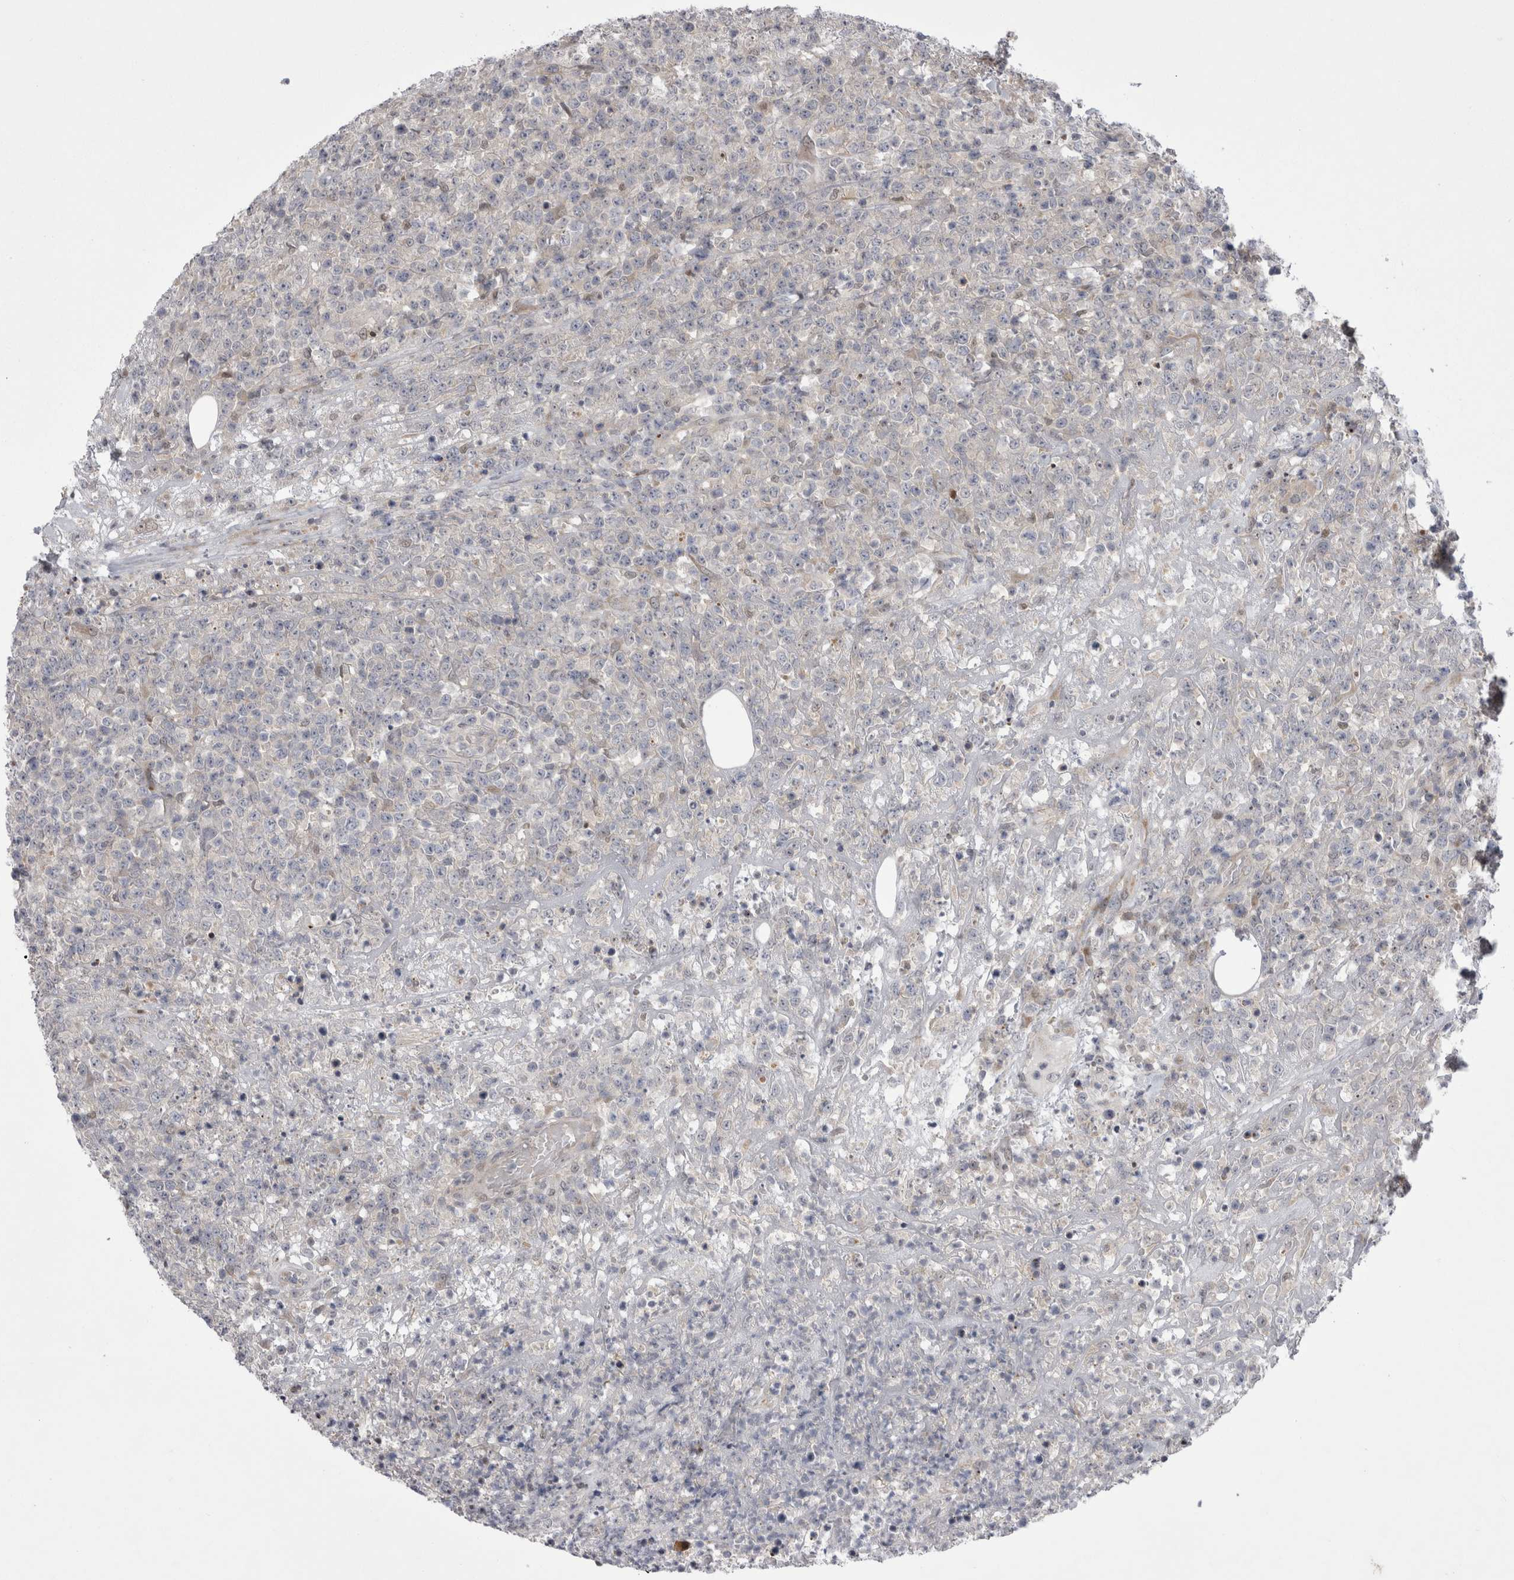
{"staining": {"intensity": "negative", "quantity": "none", "location": "none"}, "tissue": "lymphoma", "cell_type": "Tumor cells", "image_type": "cancer", "snomed": [{"axis": "morphology", "description": "Malignant lymphoma, non-Hodgkin's type, High grade"}, {"axis": "topography", "description": "Colon"}], "caption": "DAB (3,3'-diaminobenzidine) immunohistochemical staining of human high-grade malignant lymphoma, non-Hodgkin's type shows no significant expression in tumor cells.", "gene": "NENF", "patient": {"sex": "female", "age": 53}}